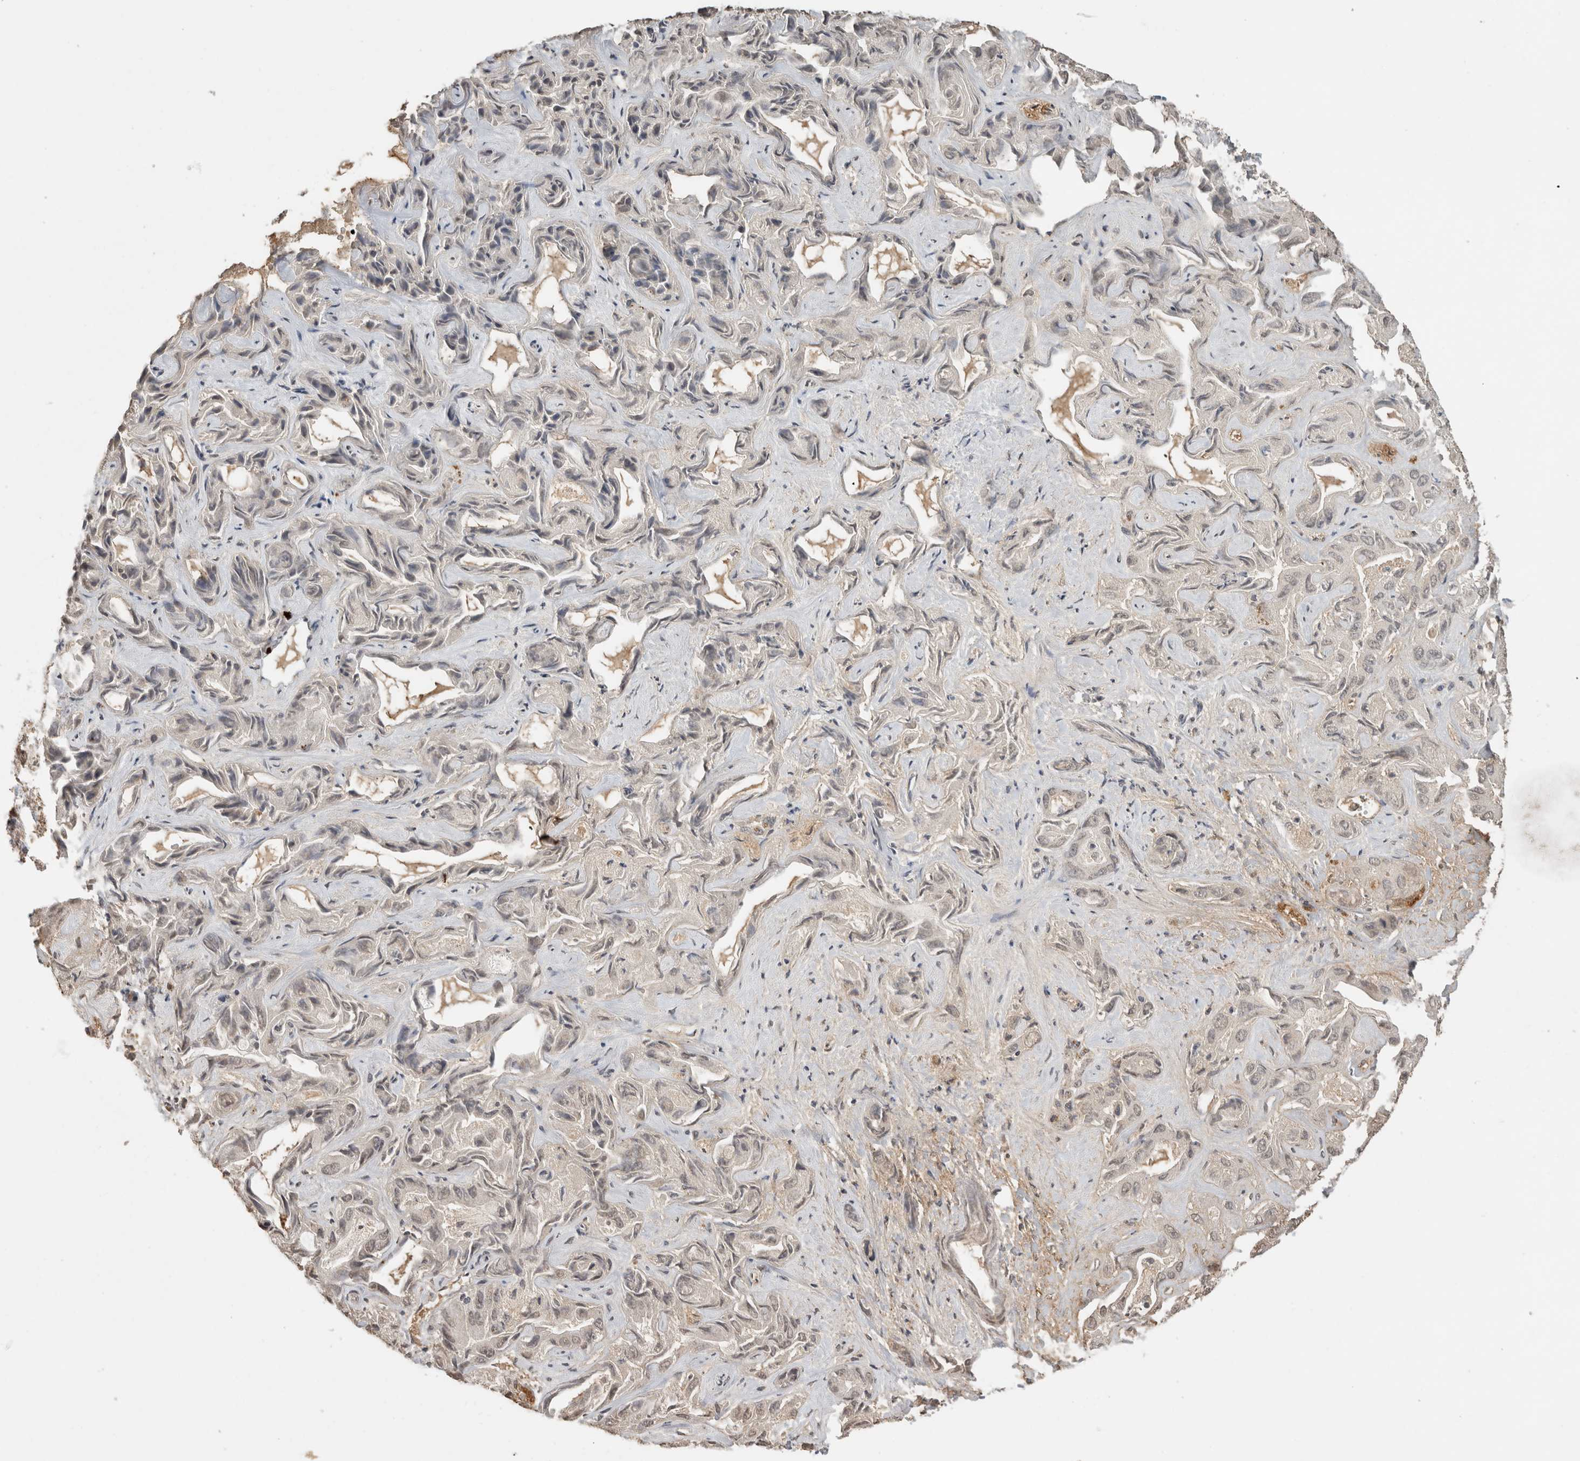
{"staining": {"intensity": "weak", "quantity": "<25%", "location": "cytoplasmic/membranous,nuclear"}, "tissue": "liver cancer", "cell_type": "Tumor cells", "image_type": "cancer", "snomed": [{"axis": "morphology", "description": "Cholangiocarcinoma"}, {"axis": "topography", "description": "Liver"}], "caption": "Liver cancer stained for a protein using immunohistochemistry demonstrates no positivity tumor cells.", "gene": "FAM3A", "patient": {"sex": "female", "age": 52}}